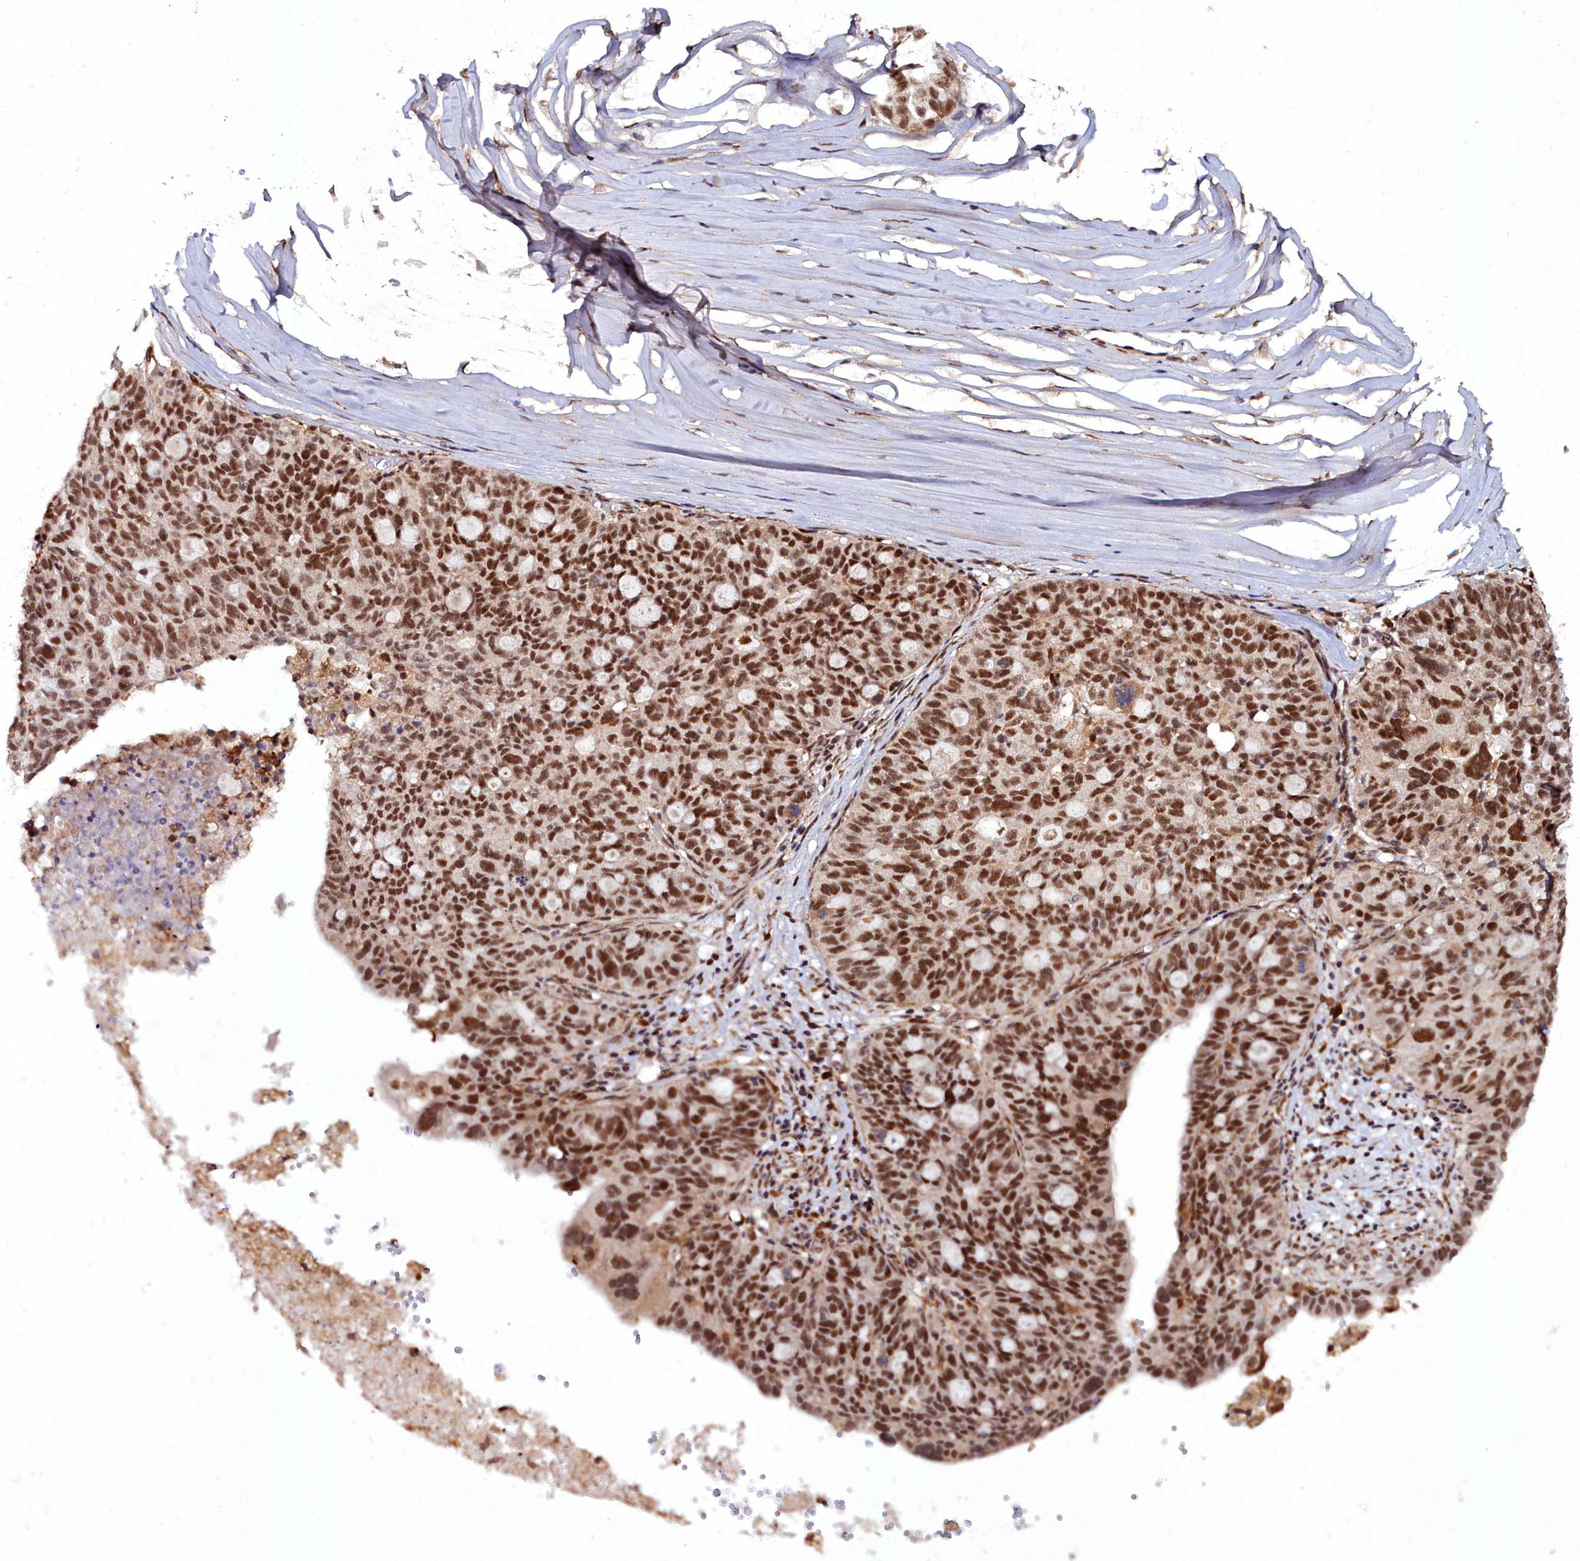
{"staining": {"intensity": "strong", "quantity": ">75%", "location": "nuclear"}, "tissue": "ovarian cancer", "cell_type": "Tumor cells", "image_type": "cancer", "snomed": [{"axis": "morphology", "description": "Cystadenocarcinoma, serous, NOS"}, {"axis": "topography", "description": "Ovary"}], "caption": "IHC (DAB) staining of serous cystadenocarcinoma (ovarian) reveals strong nuclear protein staining in approximately >75% of tumor cells.", "gene": "CXXC1", "patient": {"sex": "female", "age": 59}}